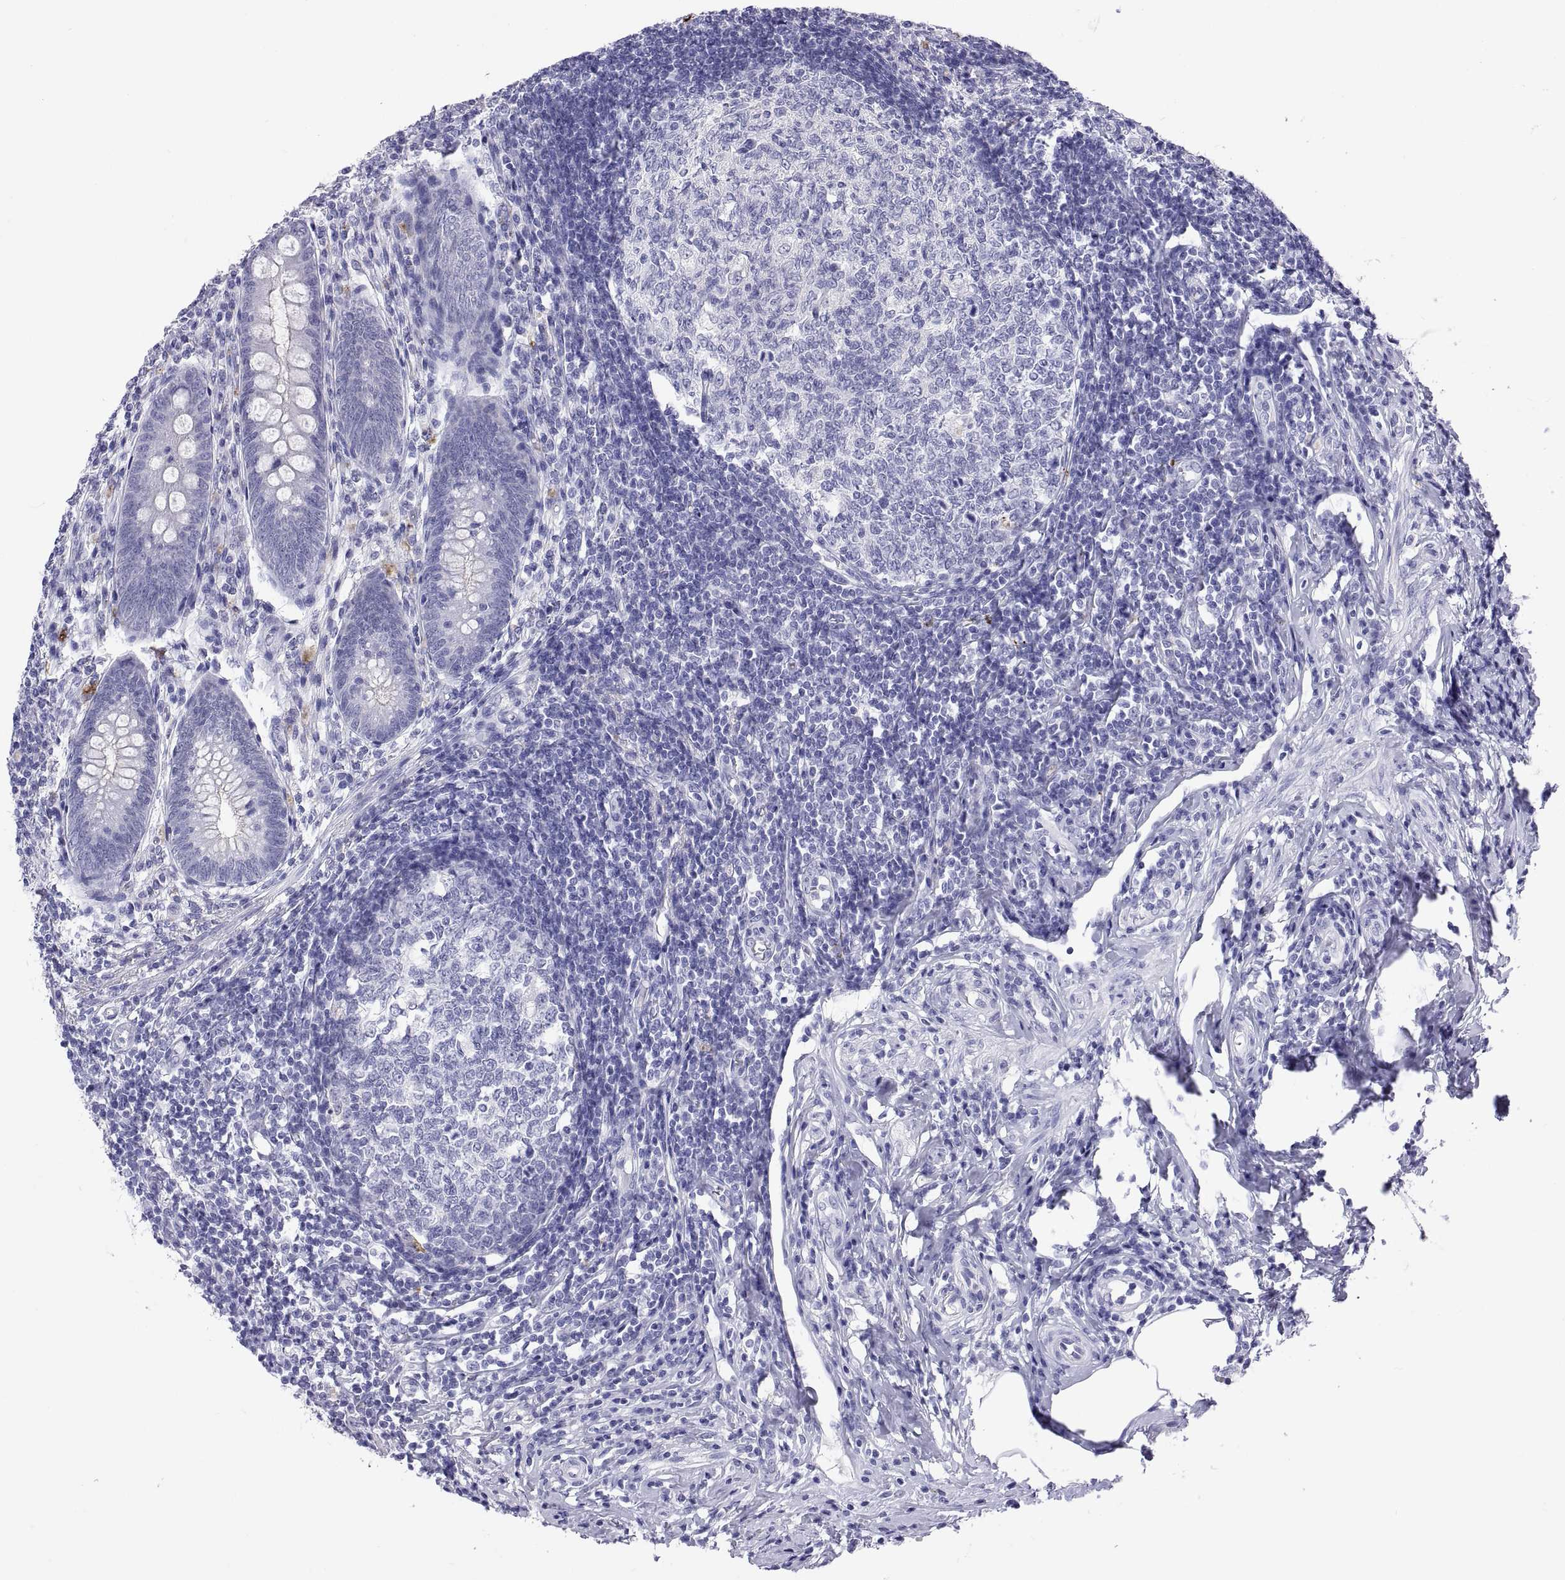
{"staining": {"intensity": "negative", "quantity": "none", "location": "none"}, "tissue": "appendix", "cell_type": "Glandular cells", "image_type": "normal", "snomed": [{"axis": "morphology", "description": "Normal tissue, NOS"}, {"axis": "morphology", "description": "Inflammation, NOS"}, {"axis": "topography", "description": "Appendix"}], "caption": "Immunohistochemical staining of unremarkable appendix shows no significant positivity in glandular cells.", "gene": "QRICH2", "patient": {"sex": "male", "age": 16}}